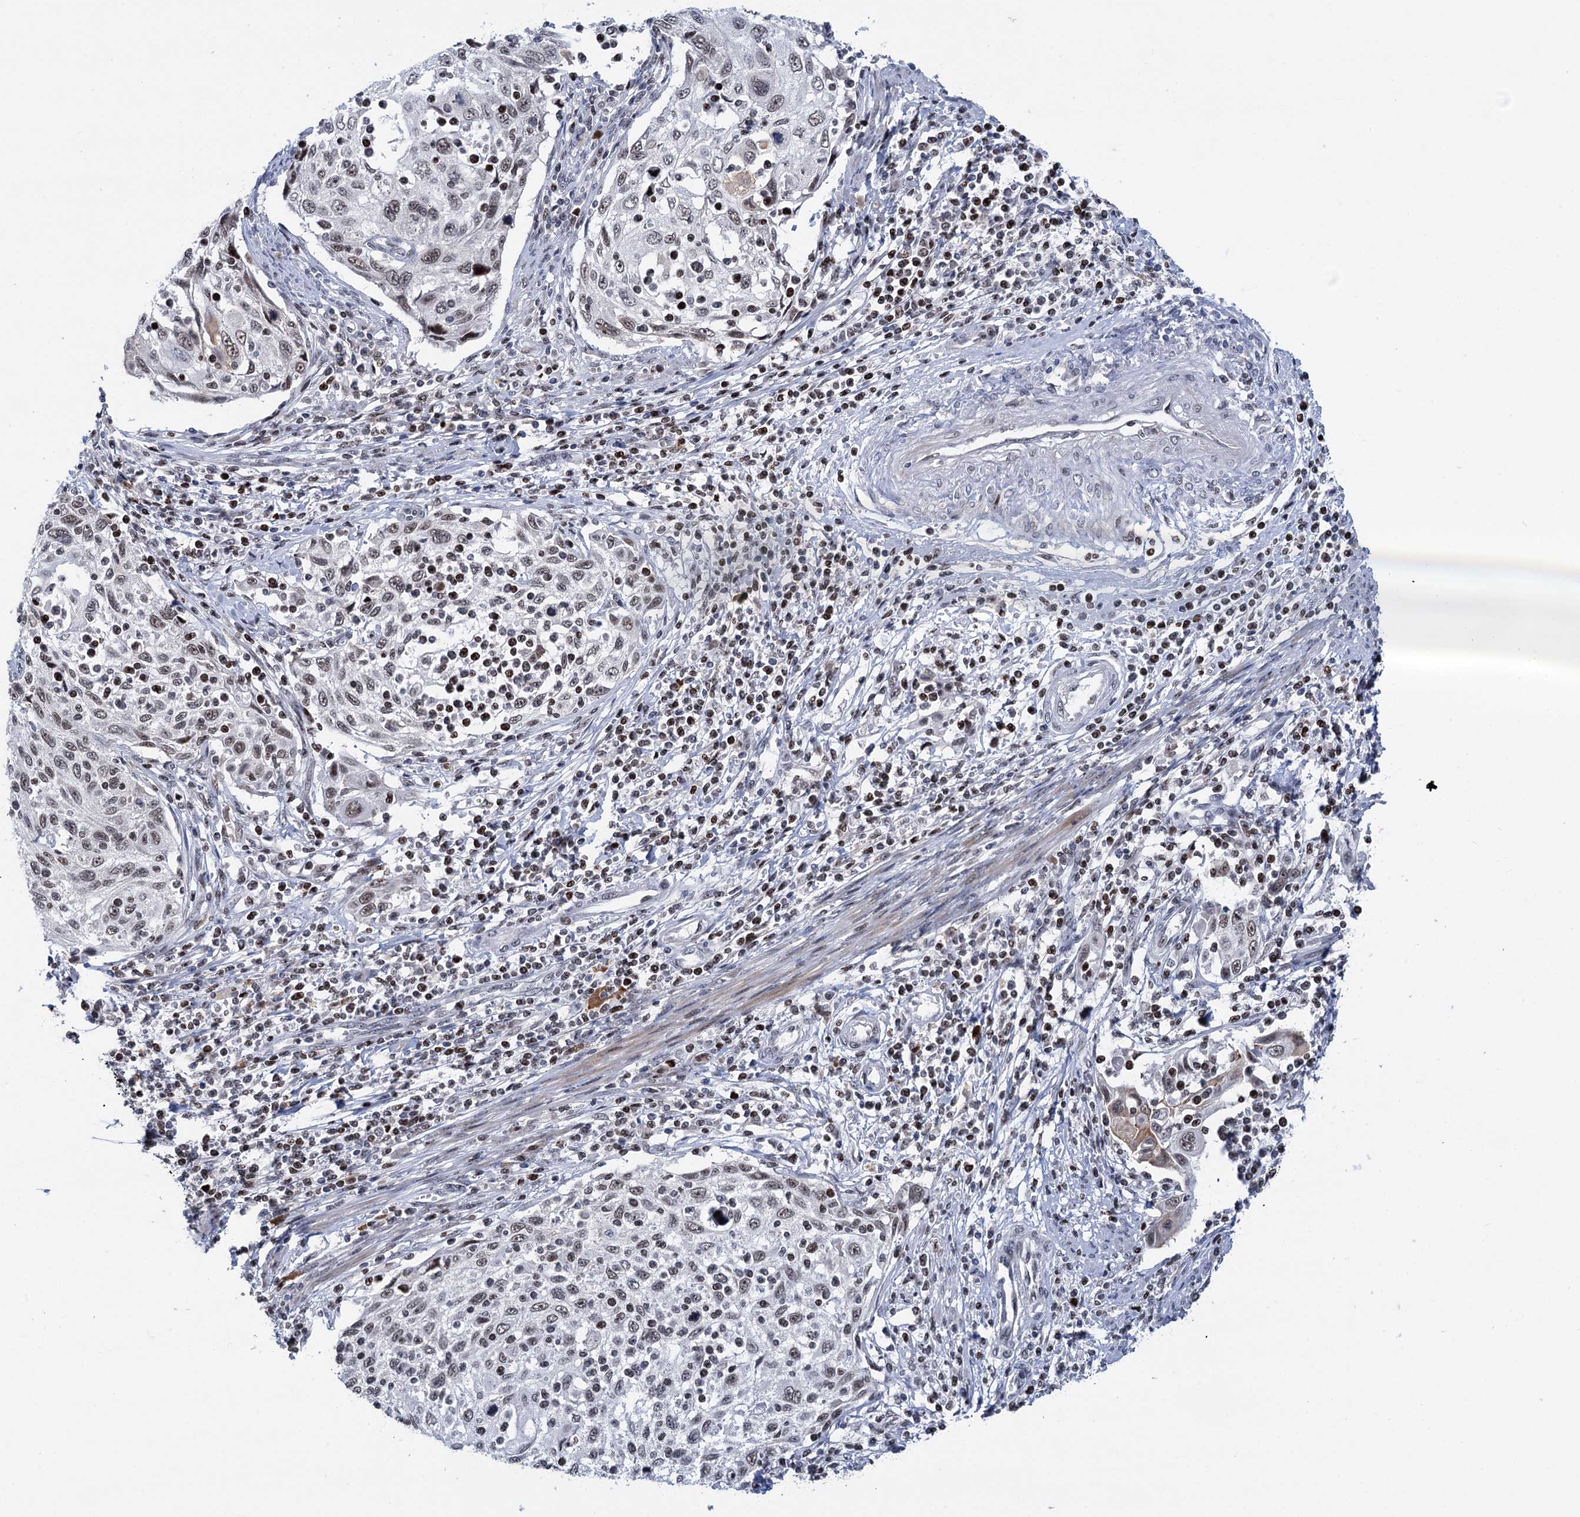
{"staining": {"intensity": "weak", "quantity": "<25%", "location": "nuclear"}, "tissue": "cervical cancer", "cell_type": "Tumor cells", "image_type": "cancer", "snomed": [{"axis": "morphology", "description": "Squamous cell carcinoma, NOS"}, {"axis": "topography", "description": "Cervix"}], "caption": "Immunohistochemistry (IHC) image of cervical squamous cell carcinoma stained for a protein (brown), which reveals no positivity in tumor cells.", "gene": "ZCCHC10", "patient": {"sex": "female", "age": 70}}